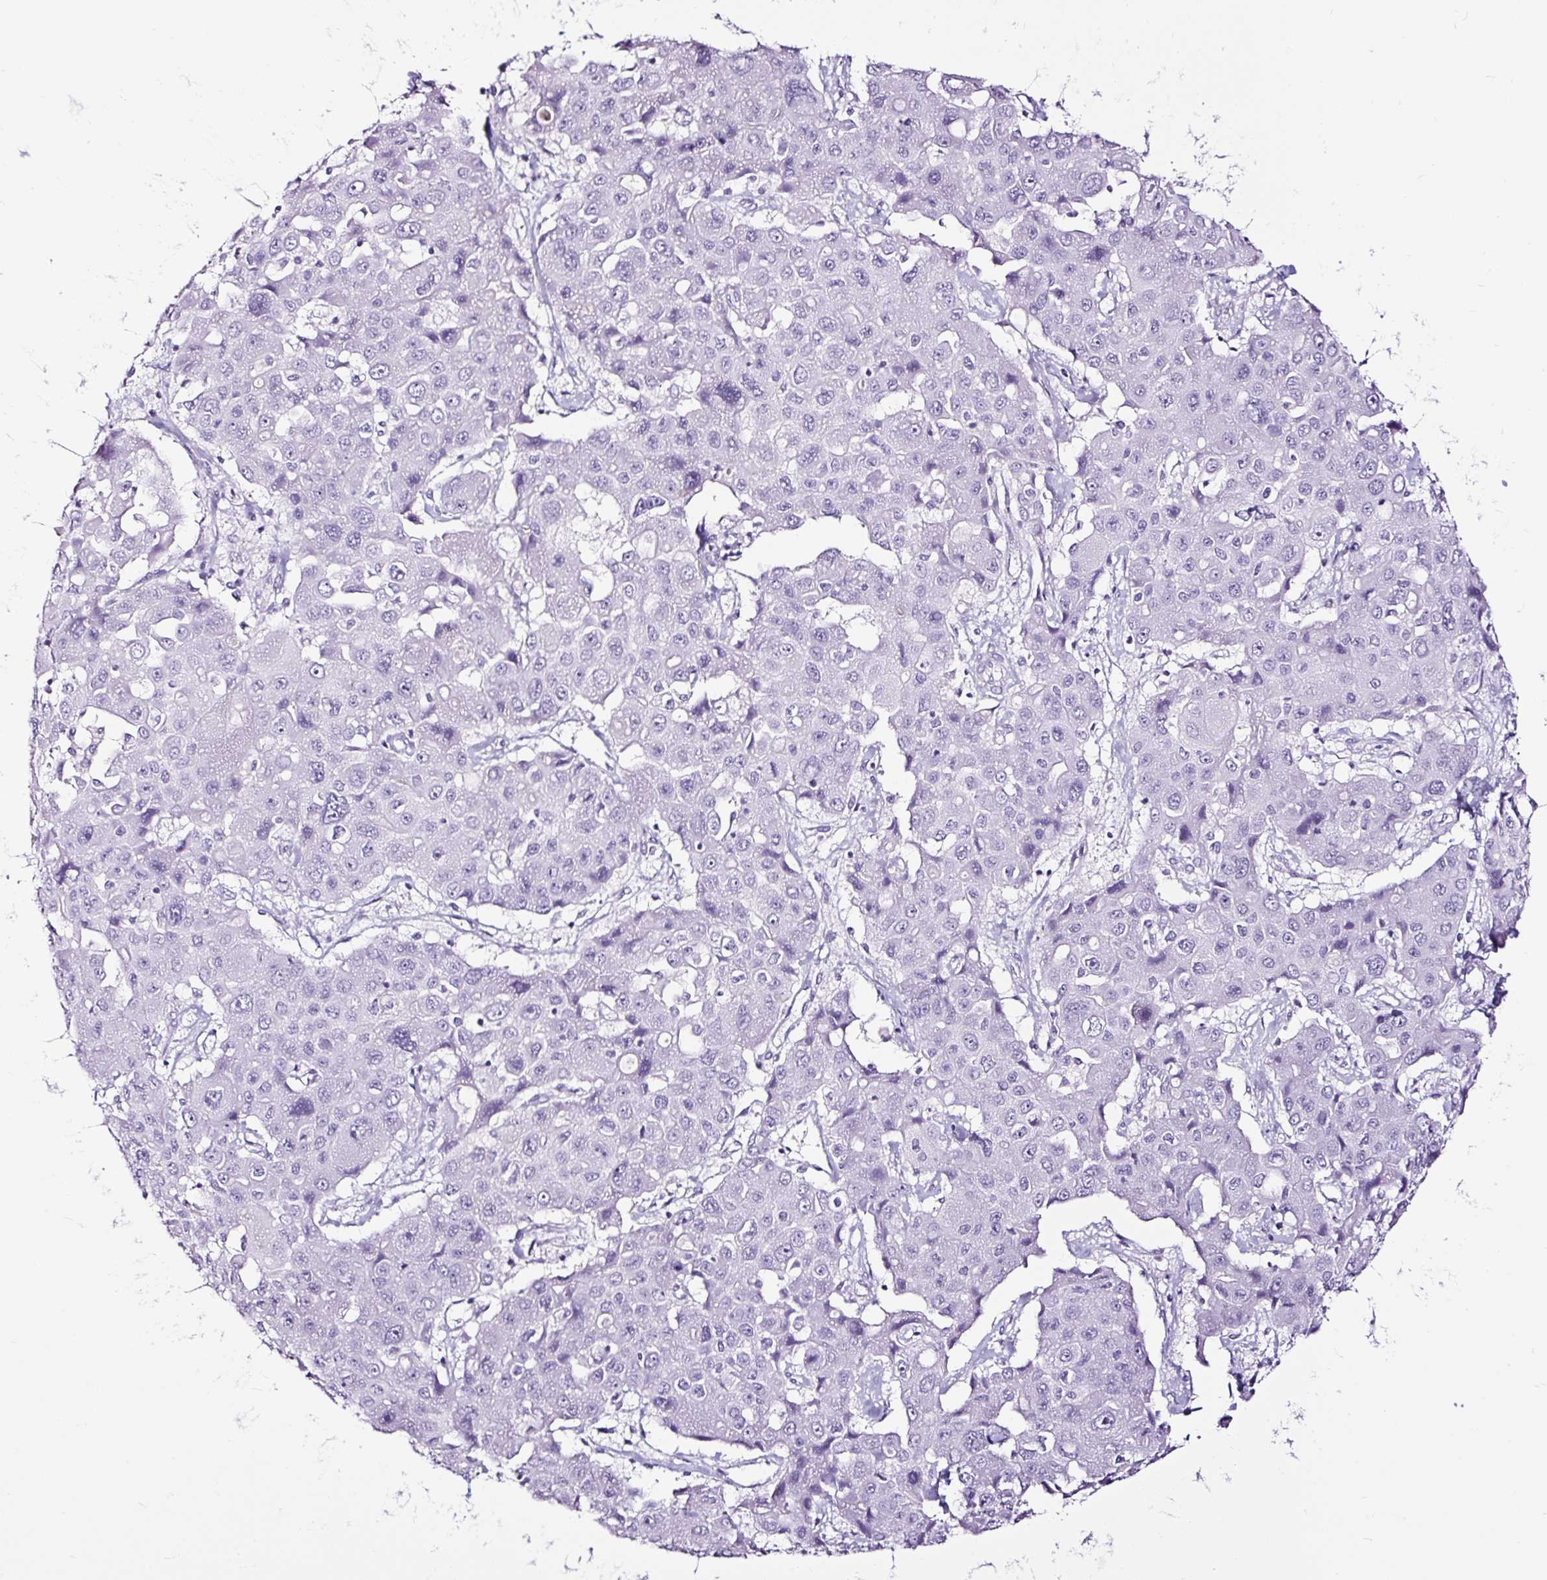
{"staining": {"intensity": "negative", "quantity": "none", "location": "none"}, "tissue": "liver cancer", "cell_type": "Tumor cells", "image_type": "cancer", "snomed": [{"axis": "morphology", "description": "Cholangiocarcinoma"}, {"axis": "topography", "description": "Liver"}], "caption": "Immunohistochemistry image of neoplastic tissue: human liver cancer stained with DAB shows no significant protein expression in tumor cells.", "gene": "NPHS2", "patient": {"sex": "male", "age": 67}}